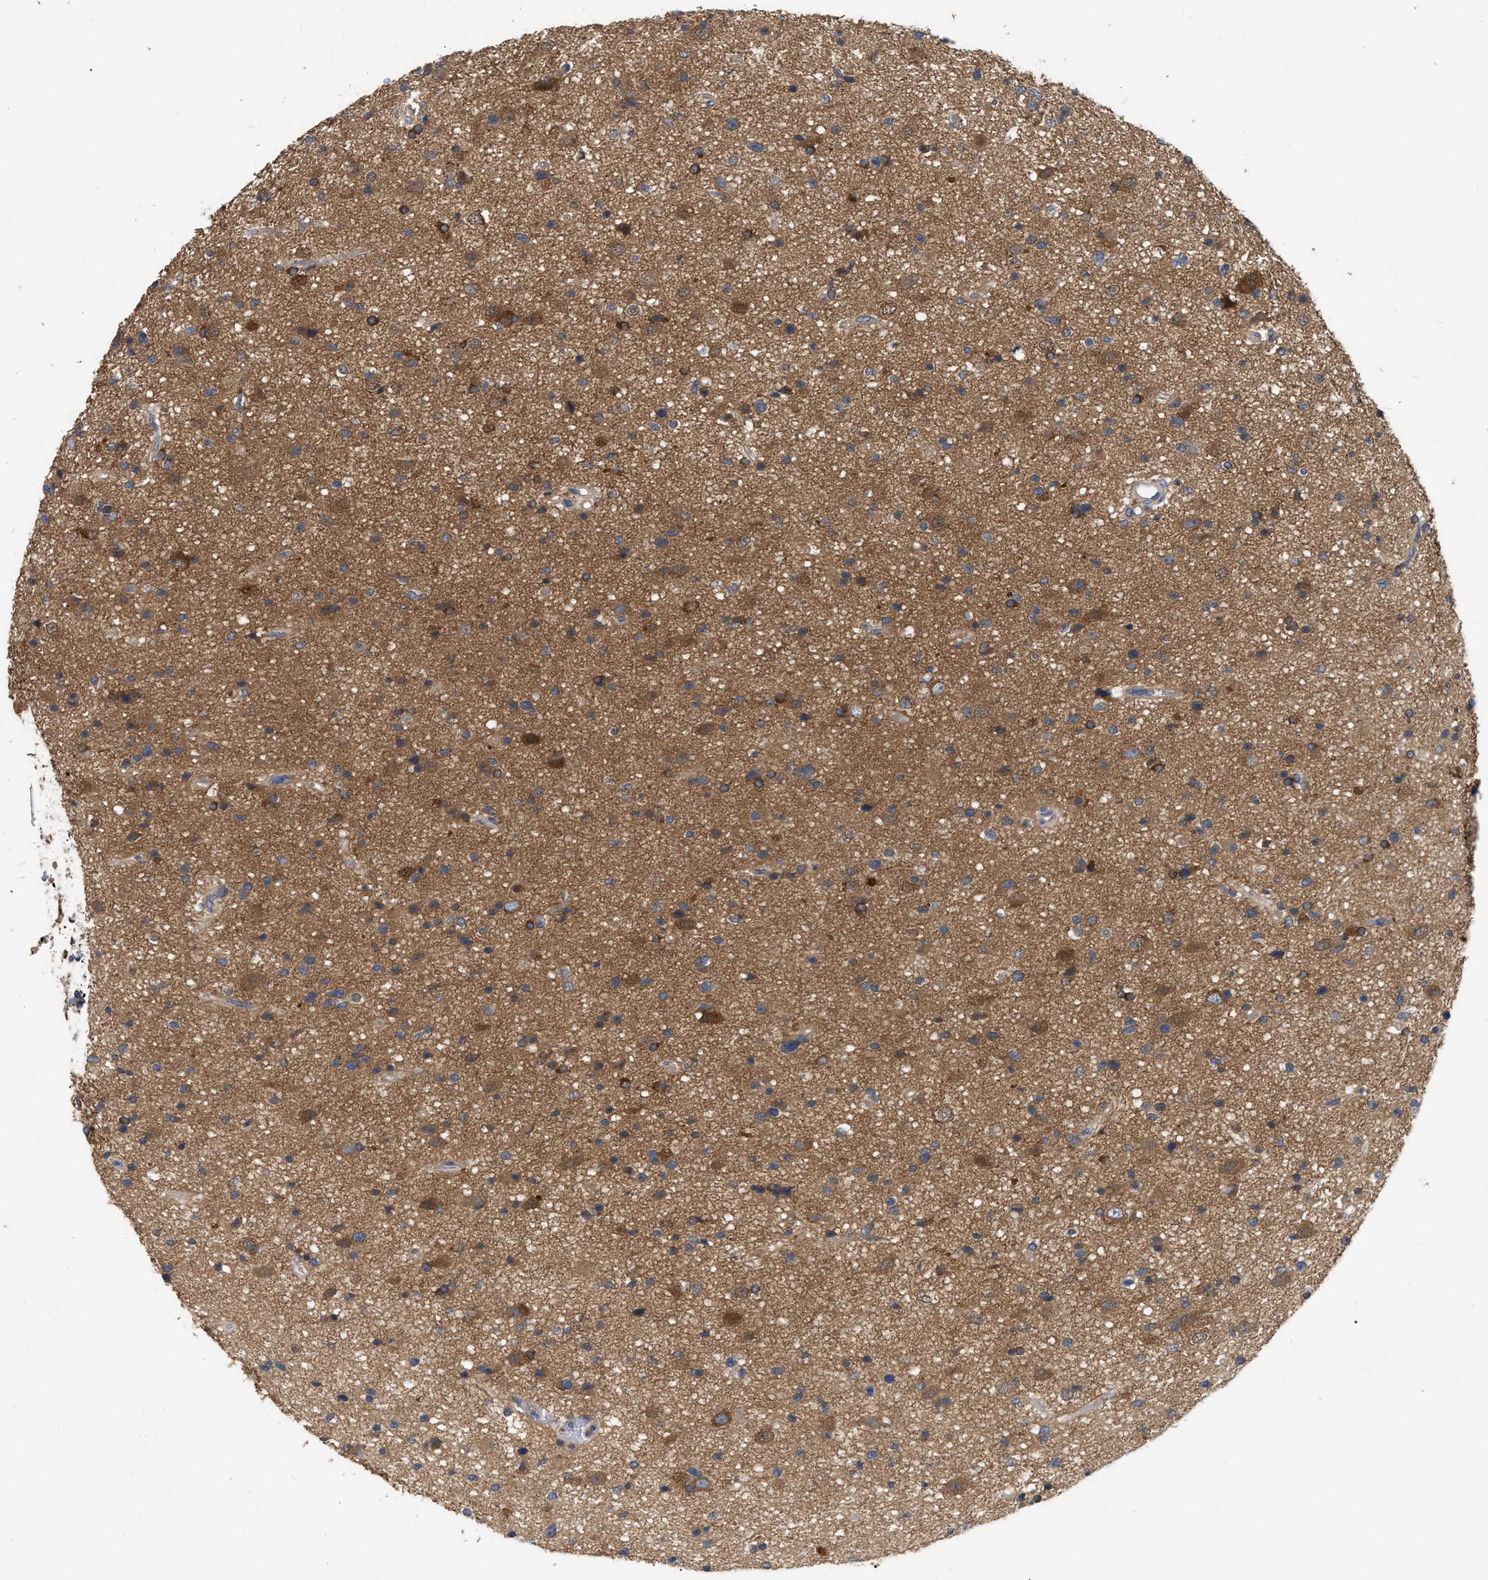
{"staining": {"intensity": "moderate", "quantity": "25%-75%", "location": "cytoplasmic/membranous"}, "tissue": "glioma", "cell_type": "Tumor cells", "image_type": "cancer", "snomed": [{"axis": "morphology", "description": "Glioma, malignant, High grade"}, {"axis": "topography", "description": "Brain"}], "caption": "Immunohistochemistry micrograph of glioma stained for a protein (brown), which reveals medium levels of moderate cytoplasmic/membranous staining in about 25%-75% of tumor cells.", "gene": "RAP1GDS1", "patient": {"sex": "male", "age": 33}}